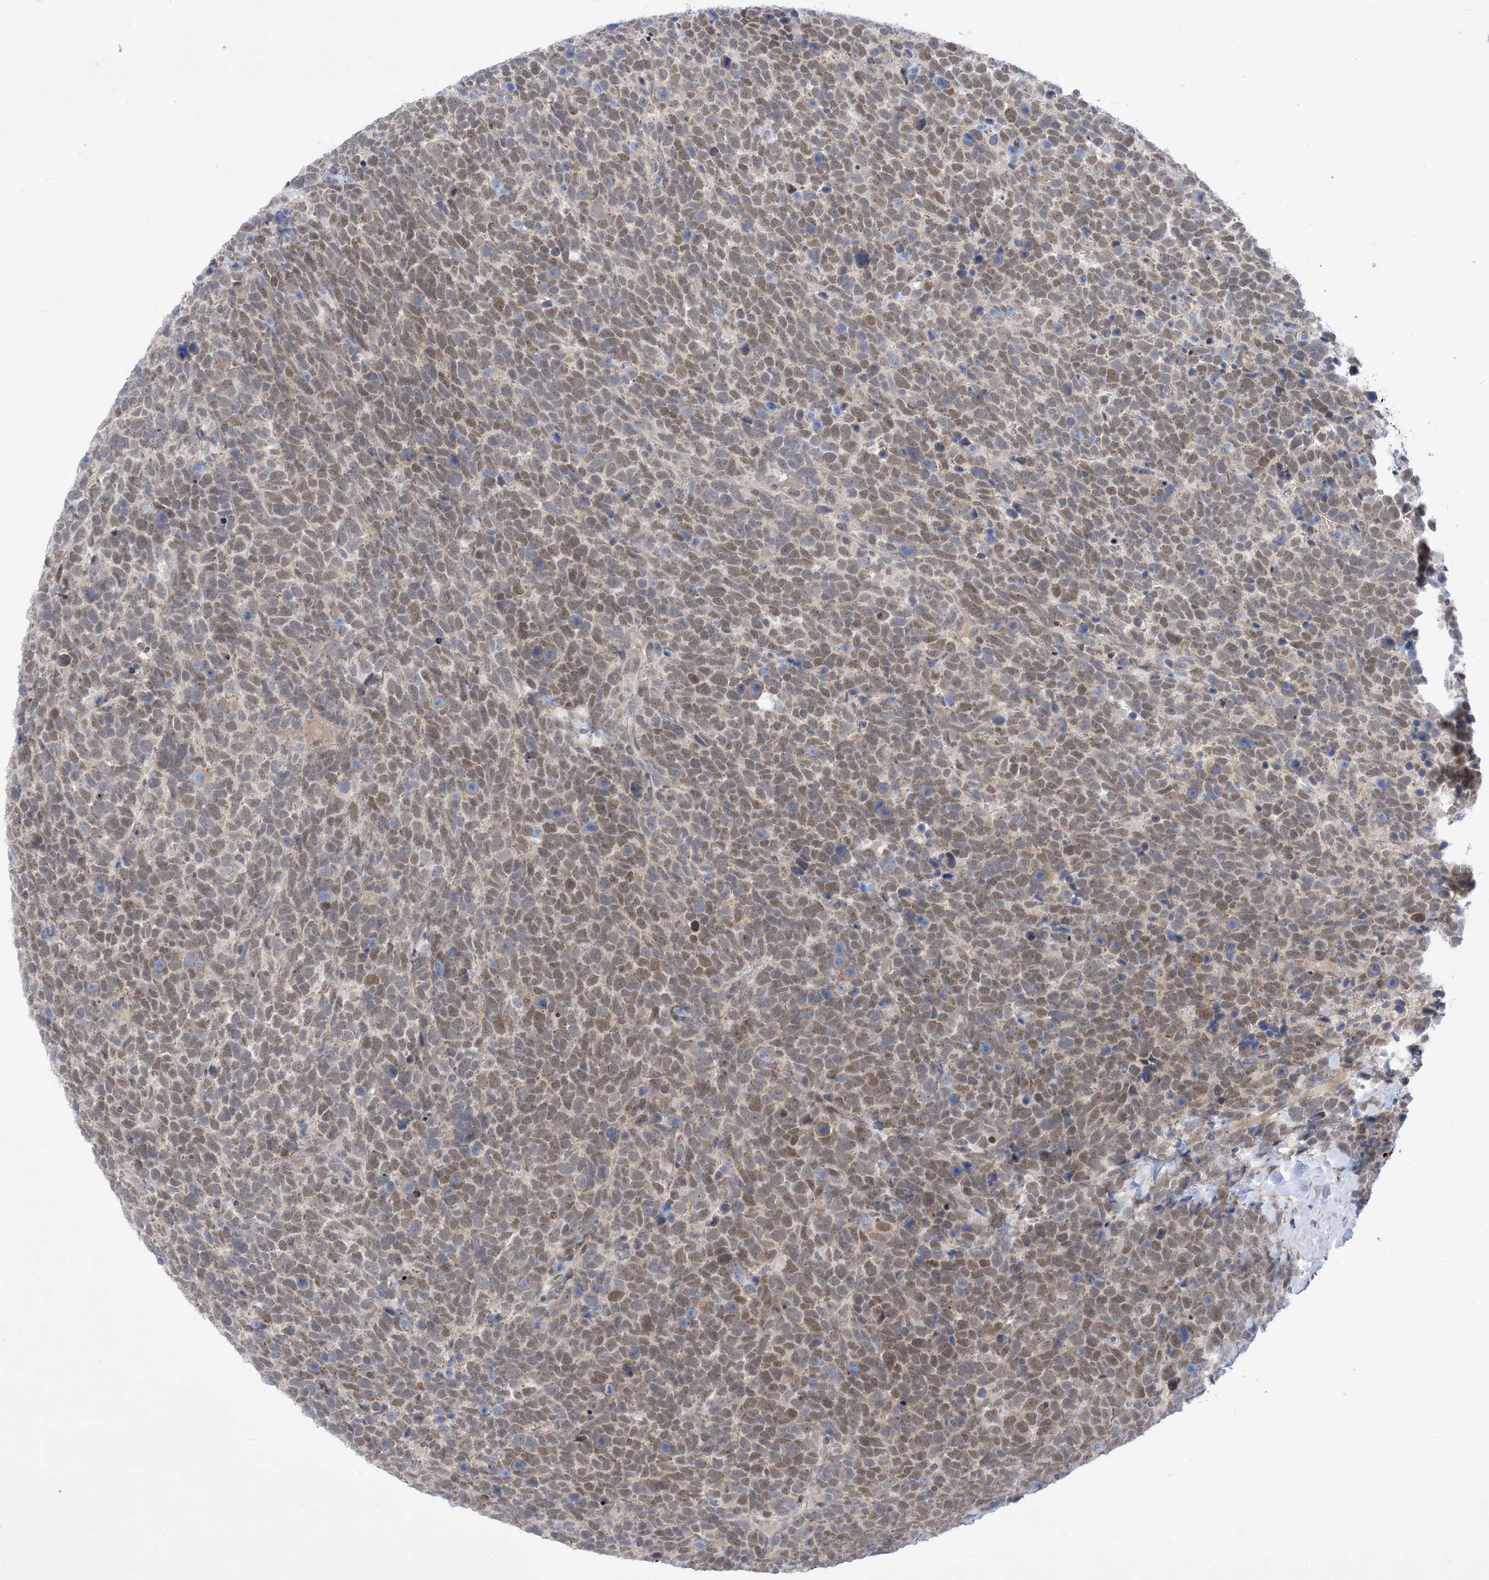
{"staining": {"intensity": "weak", "quantity": "25%-75%", "location": "nuclear"}, "tissue": "urothelial cancer", "cell_type": "Tumor cells", "image_type": "cancer", "snomed": [{"axis": "morphology", "description": "Urothelial carcinoma, High grade"}, {"axis": "topography", "description": "Urinary bladder"}], "caption": "Weak nuclear expression is seen in about 25%-75% of tumor cells in high-grade urothelial carcinoma.", "gene": "ZNF8", "patient": {"sex": "female", "age": 82}}